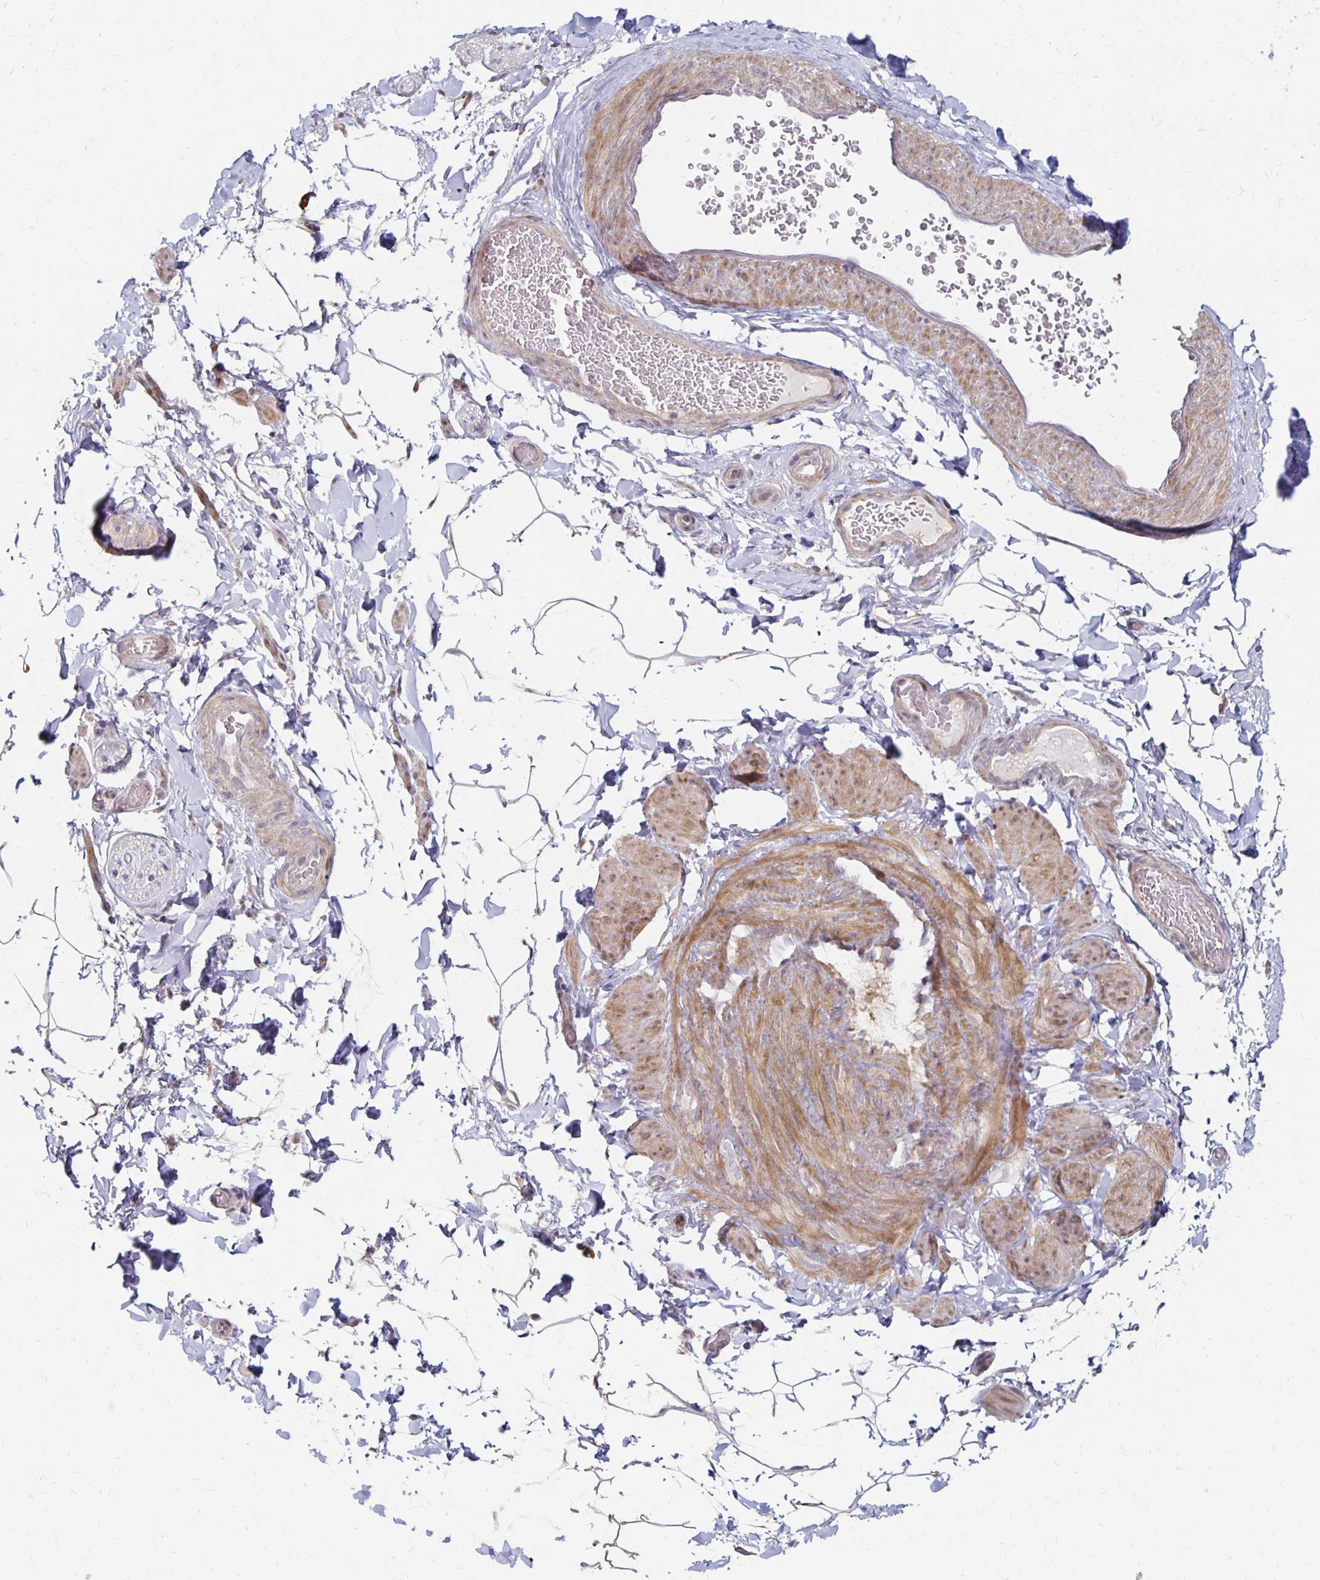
{"staining": {"intensity": "negative", "quantity": "none", "location": "none"}, "tissue": "adipose tissue", "cell_type": "Adipocytes", "image_type": "normal", "snomed": [{"axis": "morphology", "description": "Normal tissue, NOS"}, {"axis": "topography", "description": "Epididymis"}, {"axis": "topography", "description": "Peripheral nerve tissue"}], "caption": "Immunohistochemical staining of unremarkable human adipose tissue shows no significant expression in adipocytes. (IHC, brightfield microscopy, high magnification).", "gene": "PRKCB", "patient": {"sex": "male", "age": 32}}